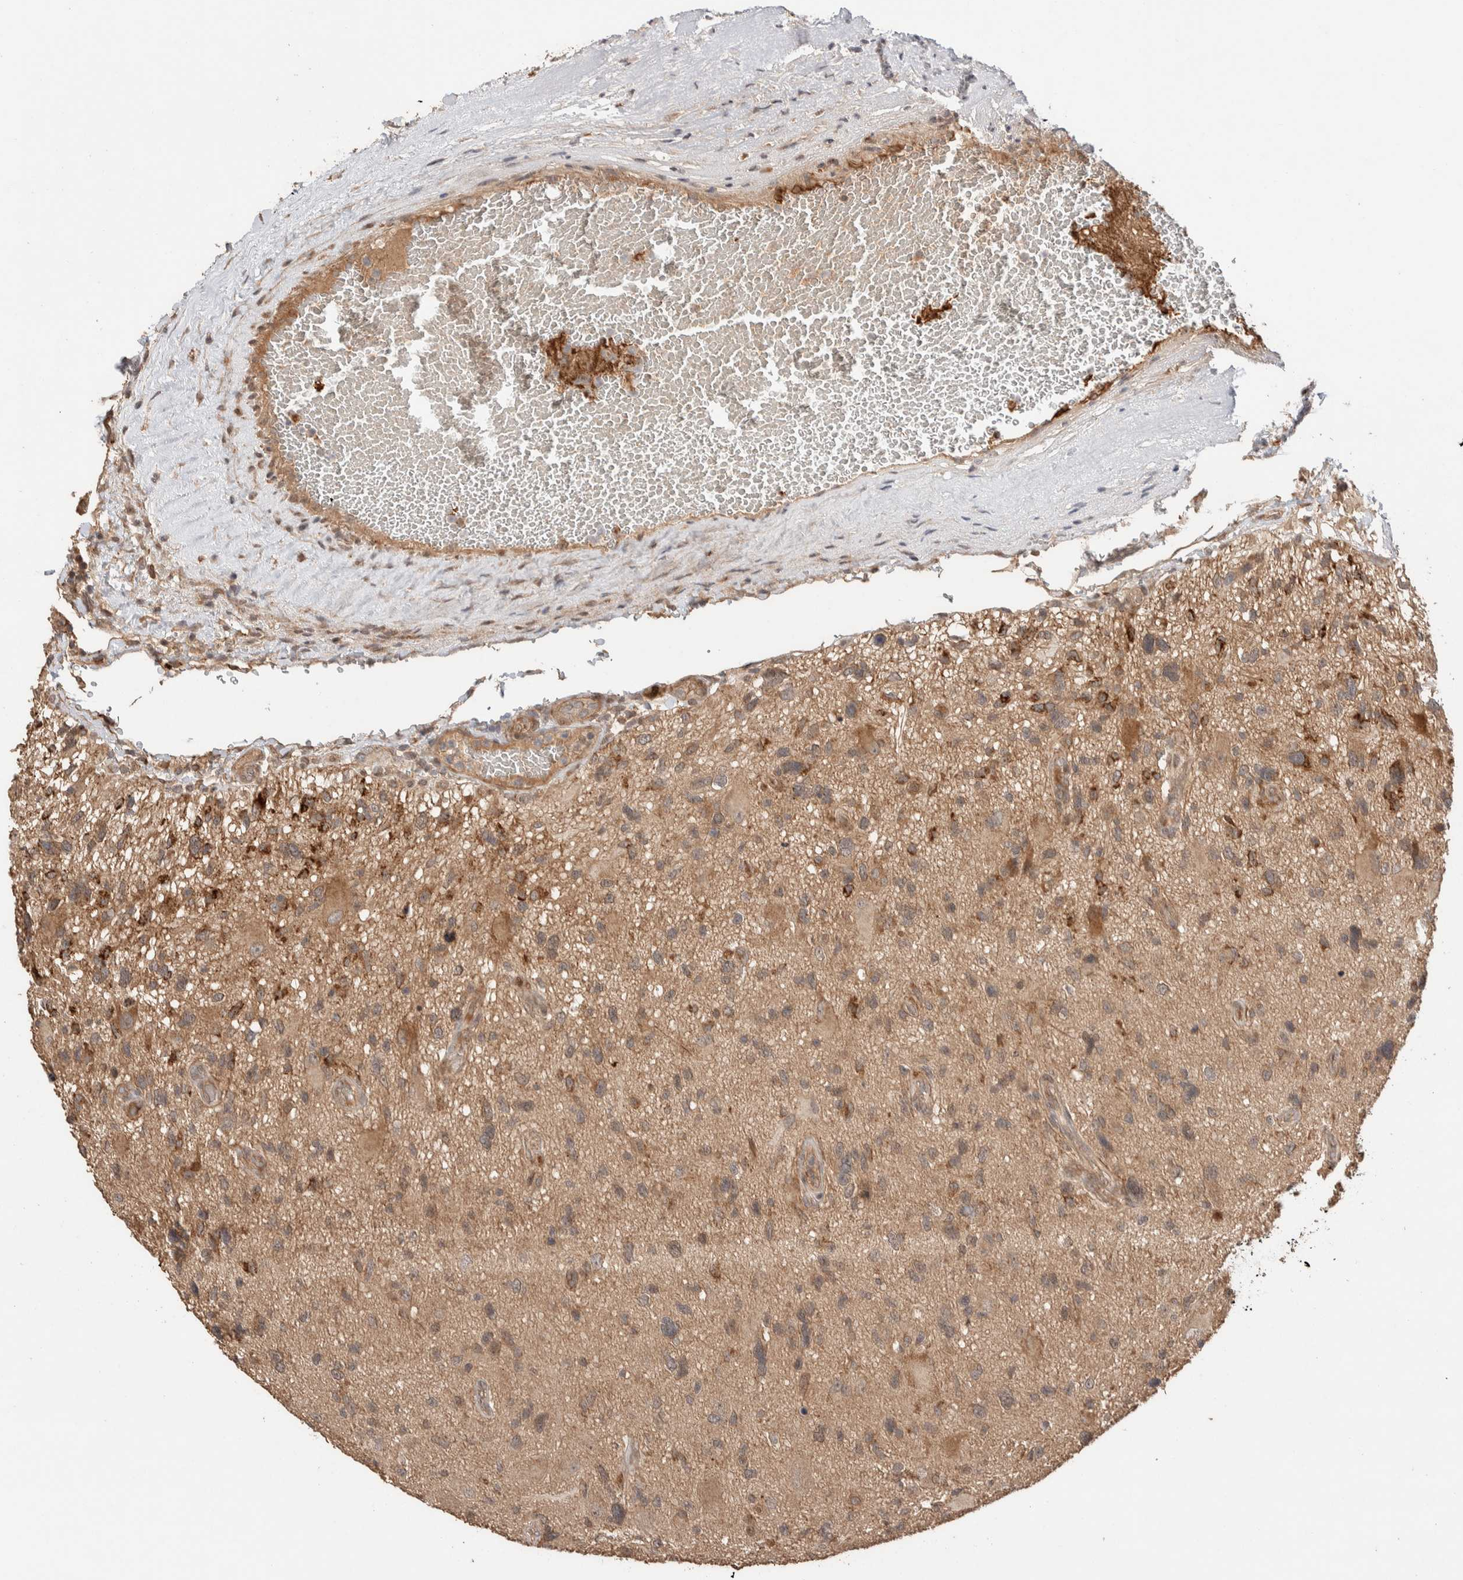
{"staining": {"intensity": "moderate", "quantity": "25%-75%", "location": "cytoplasmic/membranous"}, "tissue": "glioma", "cell_type": "Tumor cells", "image_type": "cancer", "snomed": [{"axis": "morphology", "description": "Glioma, malignant, High grade"}, {"axis": "topography", "description": "Brain"}], "caption": "Glioma stained with DAB (3,3'-diaminobenzidine) immunohistochemistry (IHC) reveals medium levels of moderate cytoplasmic/membranous expression in about 25%-75% of tumor cells.", "gene": "PRDM15", "patient": {"sex": "male", "age": 33}}